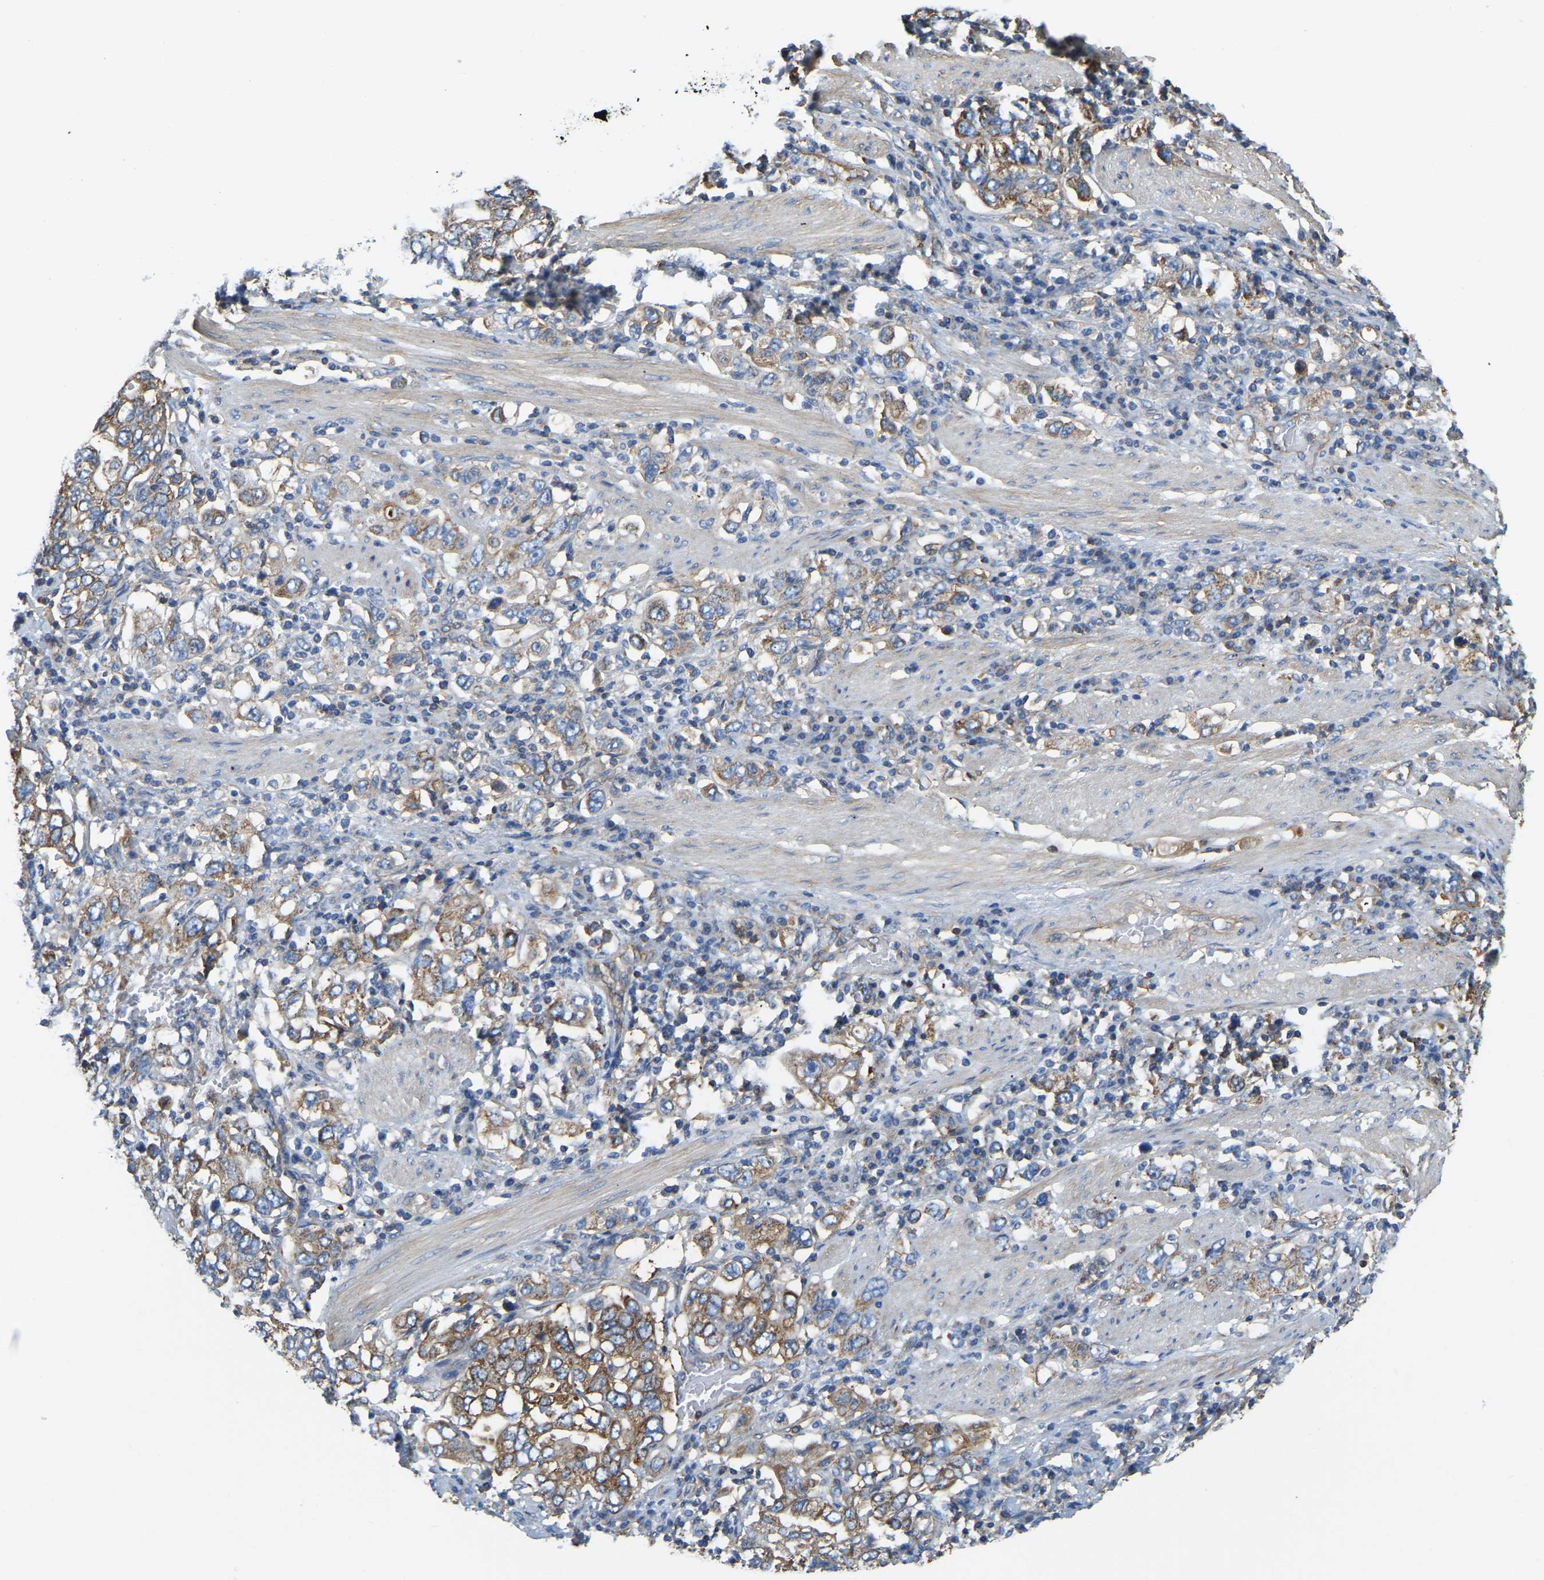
{"staining": {"intensity": "moderate", "quantity": ">75%", "location": "cytoplasmic/membranous"}, "tissue": "stomach cancer", "cell_type": "Tumor cells", "image_type": "cancer", "snomed": [{"axis": "morphology", "description": "Adenocarcinoma, NOS"}, {"axis": "topography", "description": "Stomach, upper"}], "caption": "Adenocarcinoma (stomach) stained with immunohistochemistry demonstrates moderate cytoplasmic/membranous staining in about >75% of tumor cells.", "gene": "AHNAK", "patient": {"sex": "male", "age": 62}}